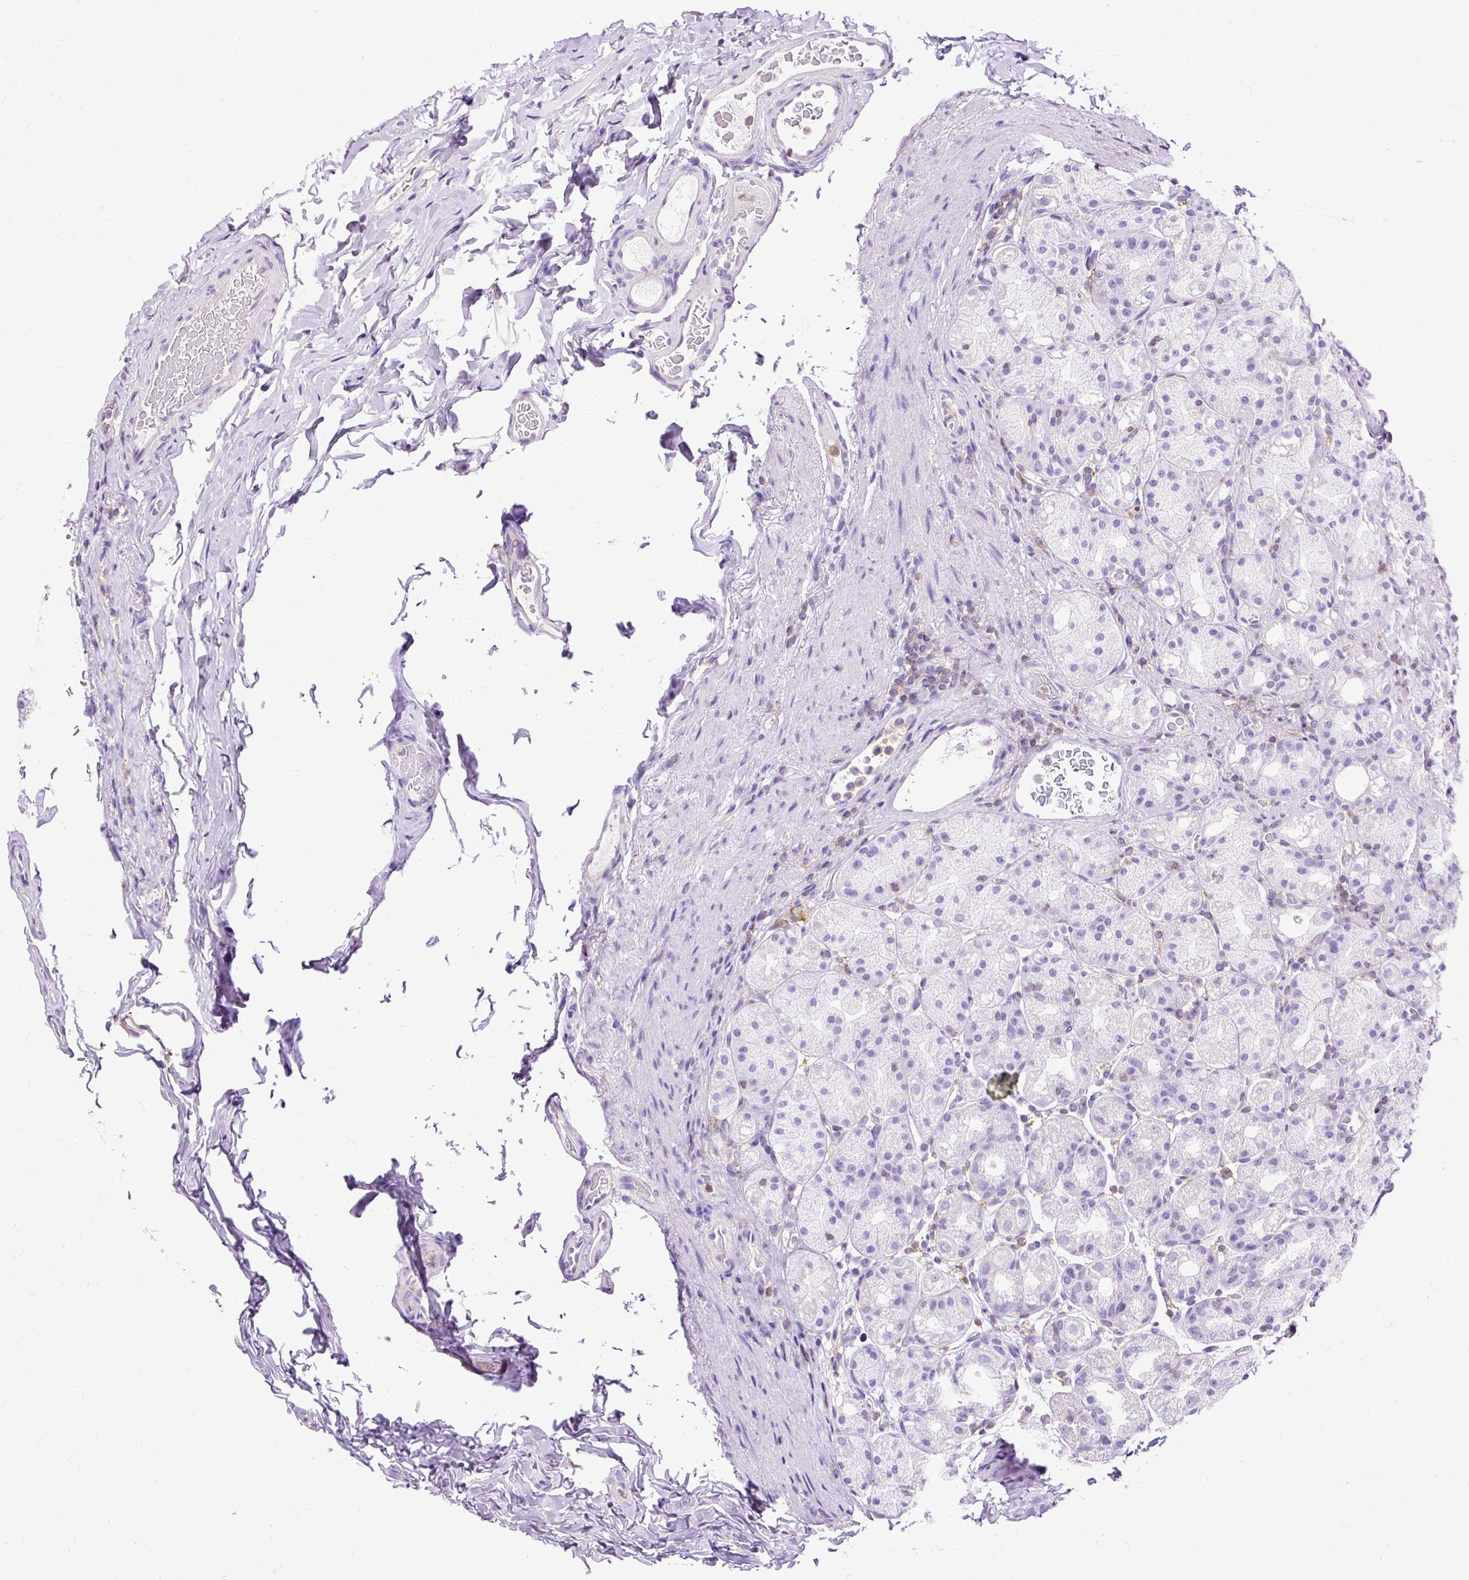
{"staining": {"intensity": "negative", "quantity": "none", "location": "none"}, "tissue": "stomach", "cell_type": "Glandular cells", "image_type": "normal", "snomed": [{"axis": "morphology", "description": "Normal tissue, NOS"}, {"axis": "topography", "description": "Stomach, upper"}, {"axis": "topography", "description": "Stomach"}], "caption": "Micrograph shows no protein positivity in glandular cells of normal stomach.", "gene": "TWF2", "patient": {"sex": "male", "age": 68}}